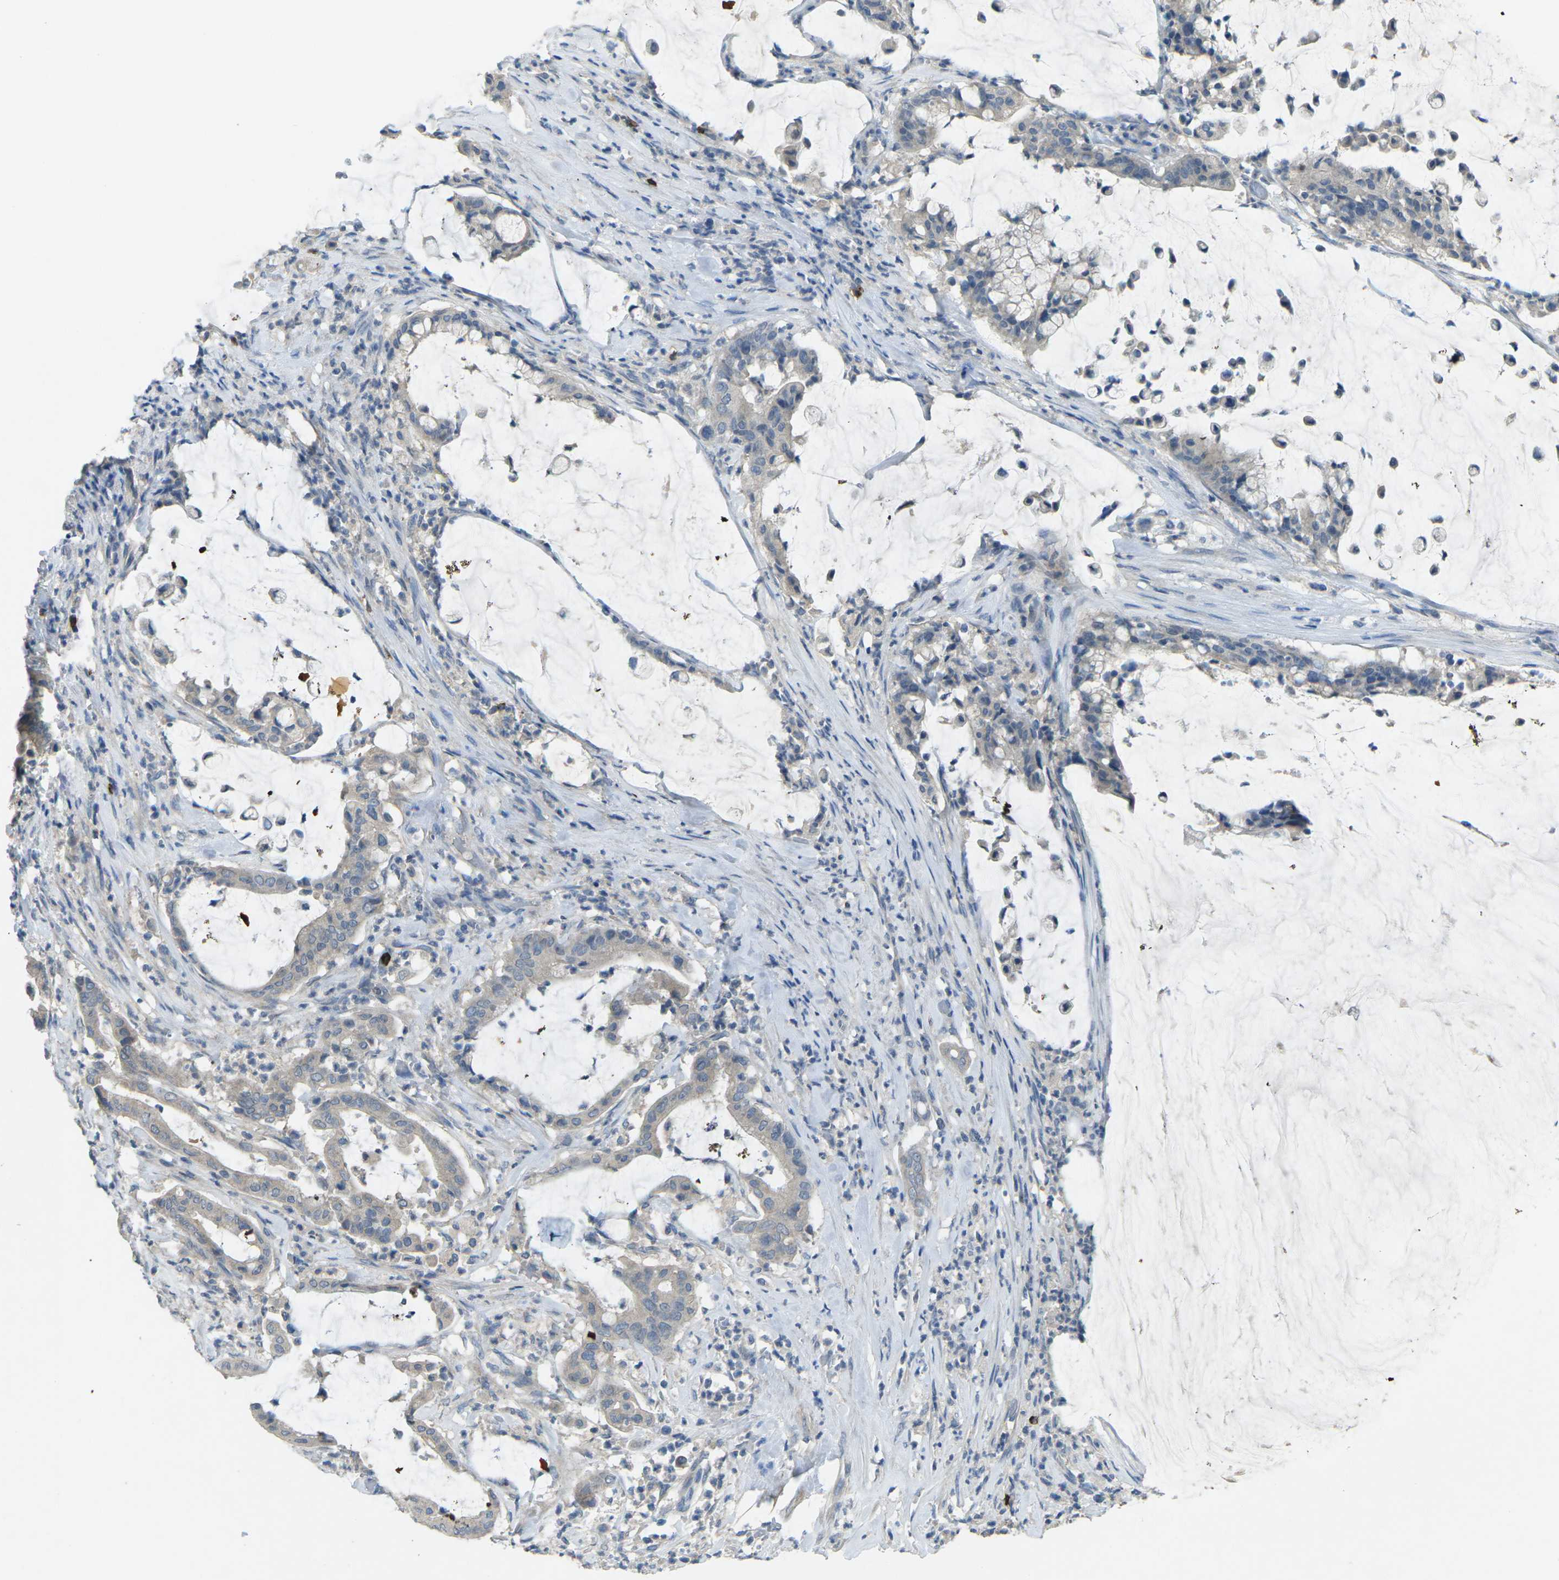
{"staining": {"intensity": "negative", "quantity": "none", "location": "none"}, "tissue": "pancreatic cancer", "cell_type": "Tumor cells", "image_type": "cancer", "snomed": [{"axis": "morphology", "description": "Adenocarcinoma, NOS"}, {"axis": "topography", "description": "Pancreas"}], "caption": "DAB immunohistochemical staining of human pancreatic cancer reveals no significant positivity in tumor cells.", "gene": "CD19", "patient": {"sex": "male", "age": 41}}